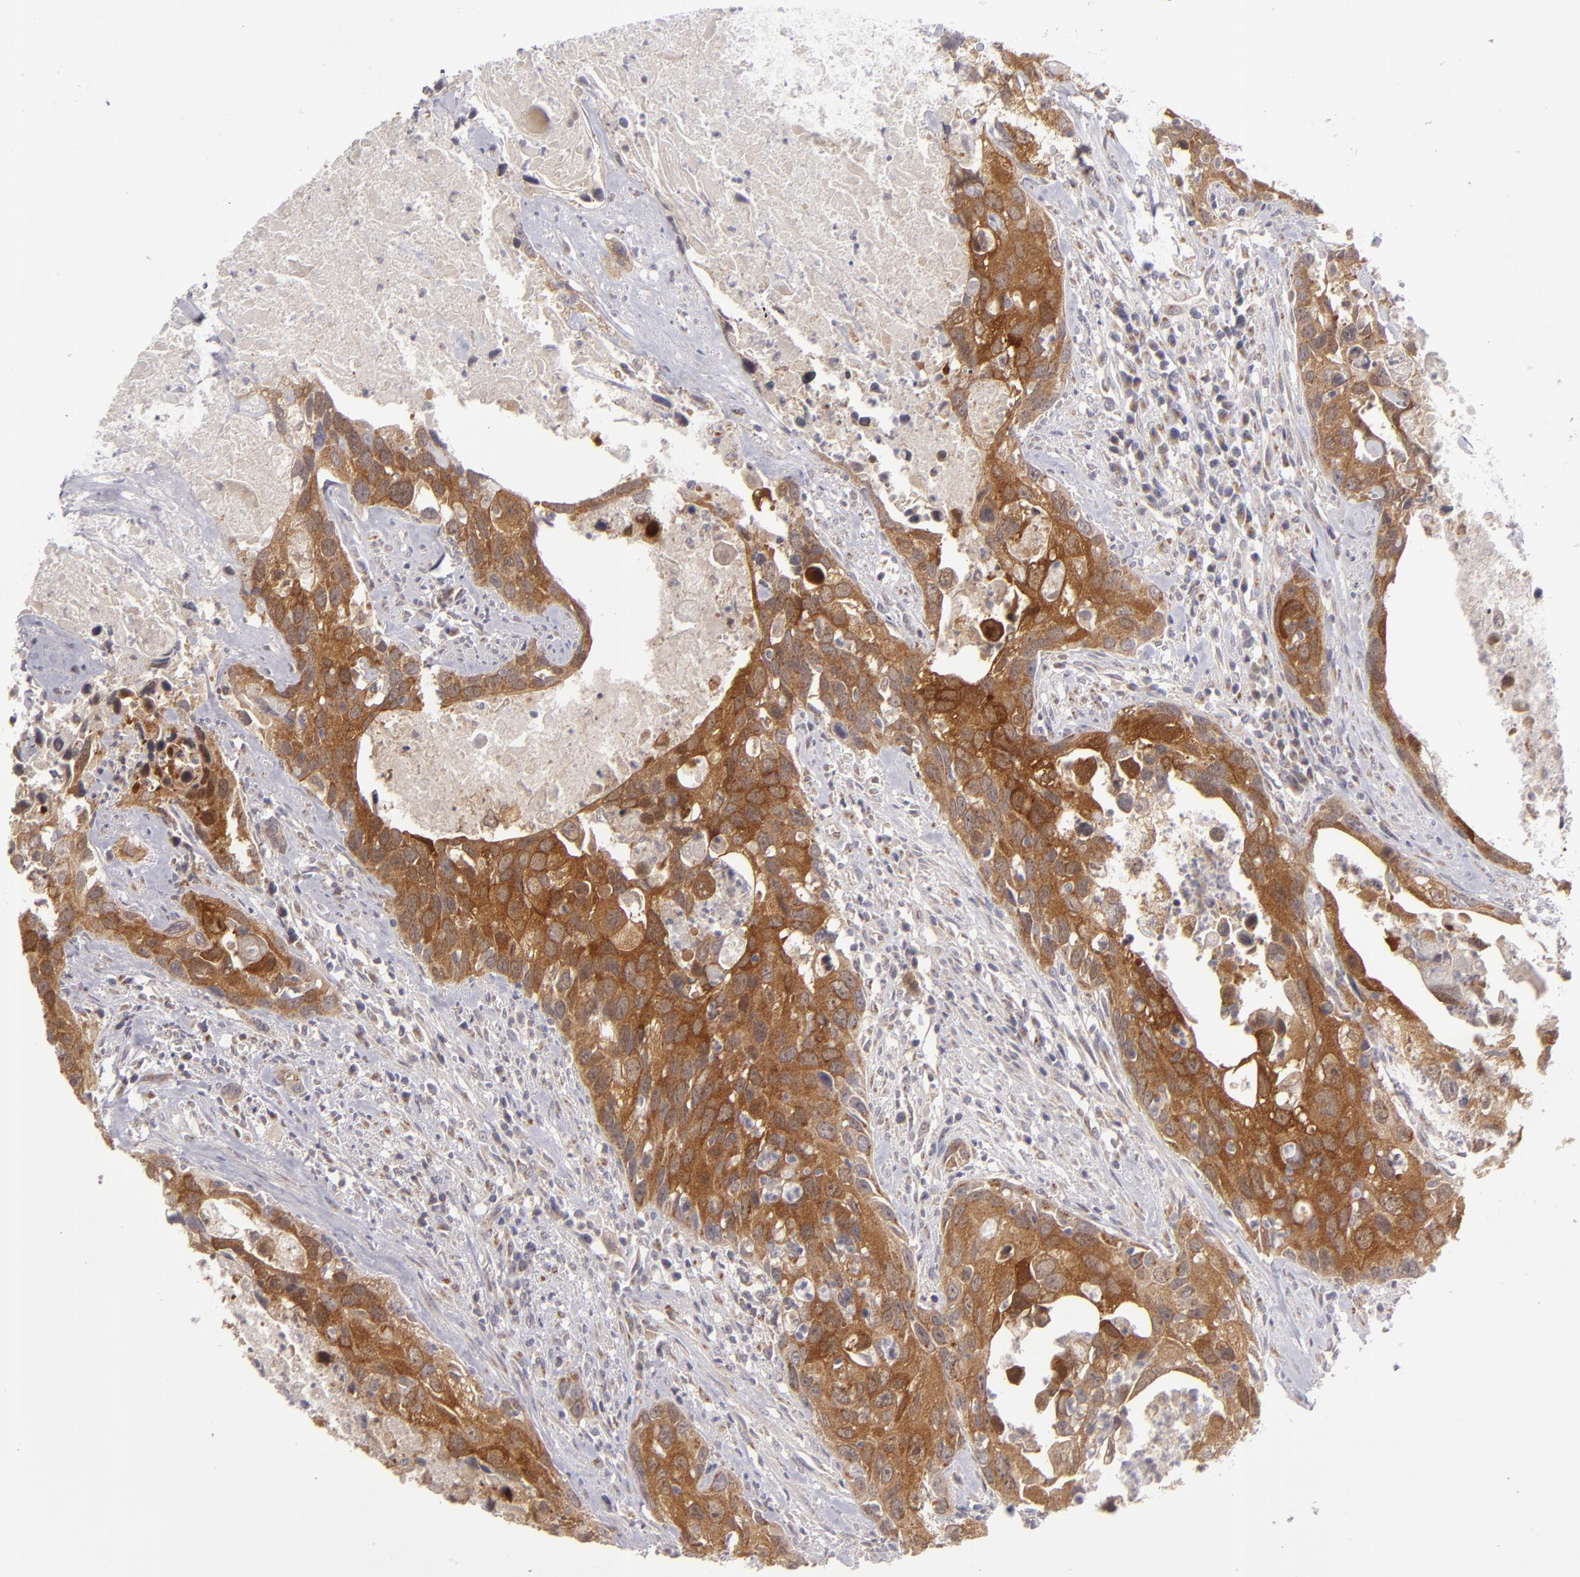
{"staining": {"intensity": "strong", "quantity": ">75%", "location": "cytoplasmic/membranous"}, "tissue": "urothelial cancer", "cell_type": "Tumor cells", "image_type": "cancer", "snomed": [{"axis": "morphology", "description": "Urothelial carcinoma, High grade"}, {"axis": "topography", "description": "Urinary bladder"}], "caption": "Immunohistochemistry (IHC) staining of urothelial cancer, which demonstrates high levels of strong cytoplasmic/membranous expression in approximately >75% of tumor cells indicating strong cytoplasmic/membranous protein staining. The staining was performed using DAB (3,3'-diaminobenzidine) (brown) for protein detection and nuclei were counterstained in hematoxylin (blue).", "gene": "SH2D4A", "patient": {"sex": "male", "age": 71}}